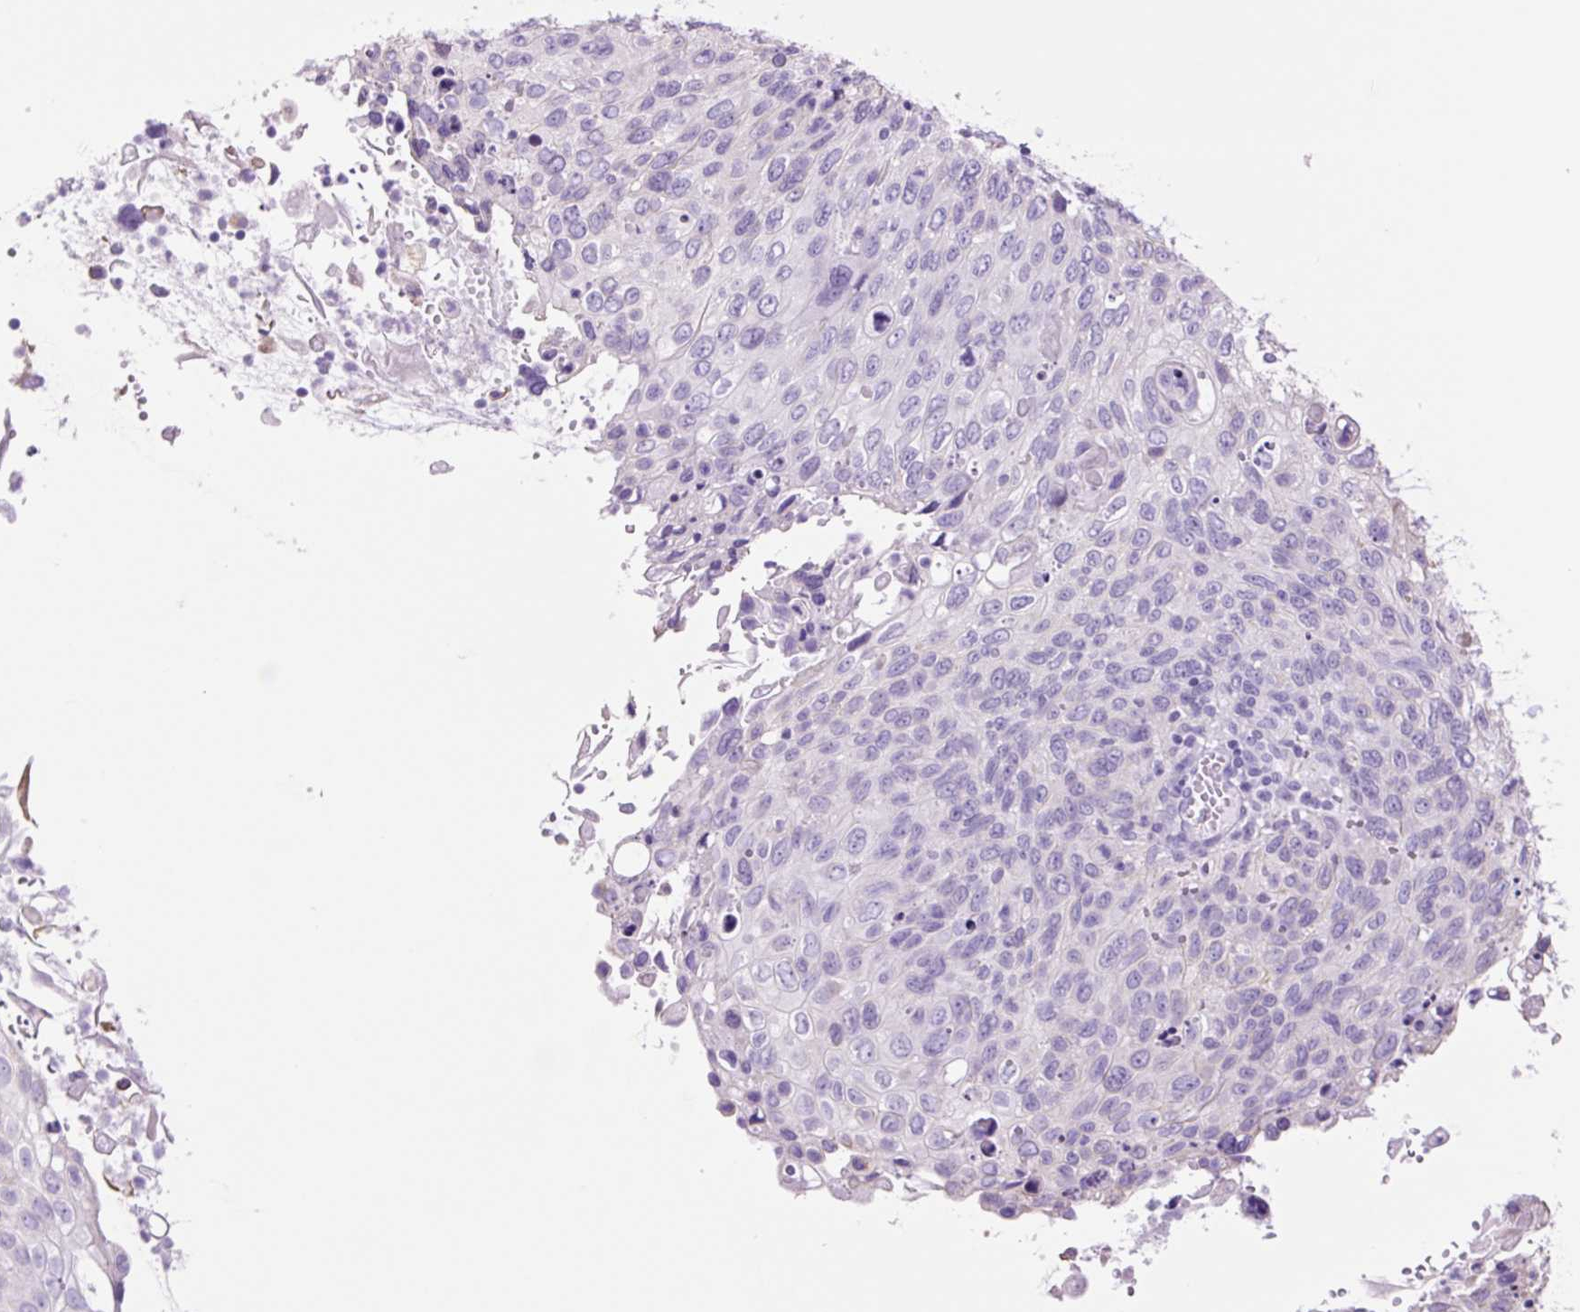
{"staining": {"intensity": "negative", "quantity": "none", "location": "none"}, "tissue": "cervical cancer", "cell_type": "Tumor cells", "image_type": "cancer", "snomed": [{"axis": "morphology", "description": "Squamous cell carcinoma, NOS"}, {"axis": "topography", "description": "Cervix"}], "caption": "High magnification brightfield microscopy of cervical squamous cell carcinoma stained with DAB (brown) and counterstained with hematoxylin (blue): tumor cells show no significant expression.", "gene": "TFF2", "patient": {"sex": "female", "age": 70}}